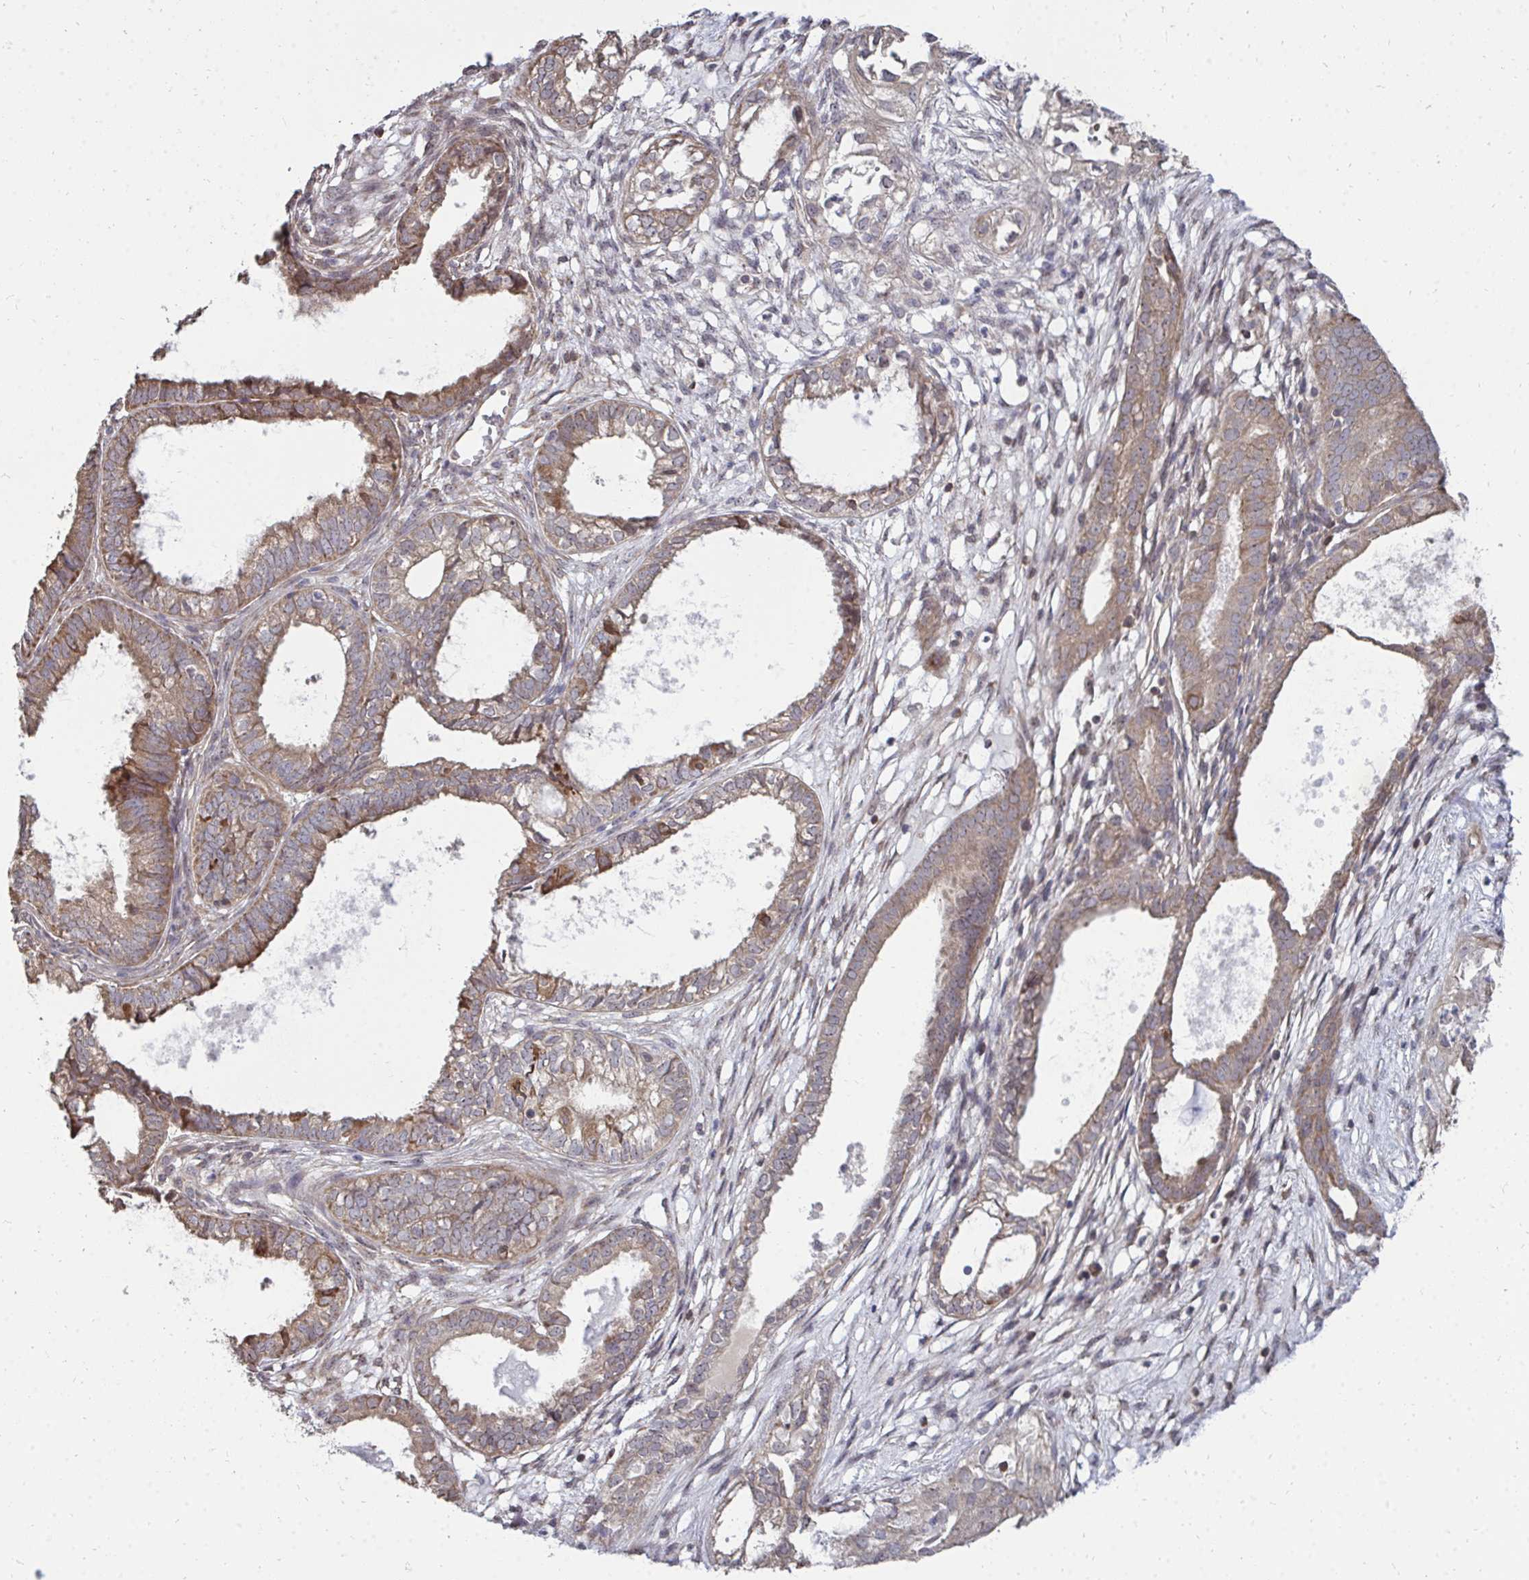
{"staining": {"intensity": "moderate", "quantity": ">75%", "location": "cytoplasmic/membranous"}, "tissue": "ovarian cancer", "cell_type": "Tumor cells", "image_type": "cancer", "snomed": [{"axis": "morphology", "description": "Carcinoma, endometroid"}, {"axis": "topography", "description": "Ovary"}], "caption": "Ovarian cancer (endometroid carcinoma) stained with a brown dye reveals moderate cytoplasmic/membranous positive staining in about >75% of tumor cells.", "gene": "DNAJA2", "patient": {"sex": "female", "age": 64}}